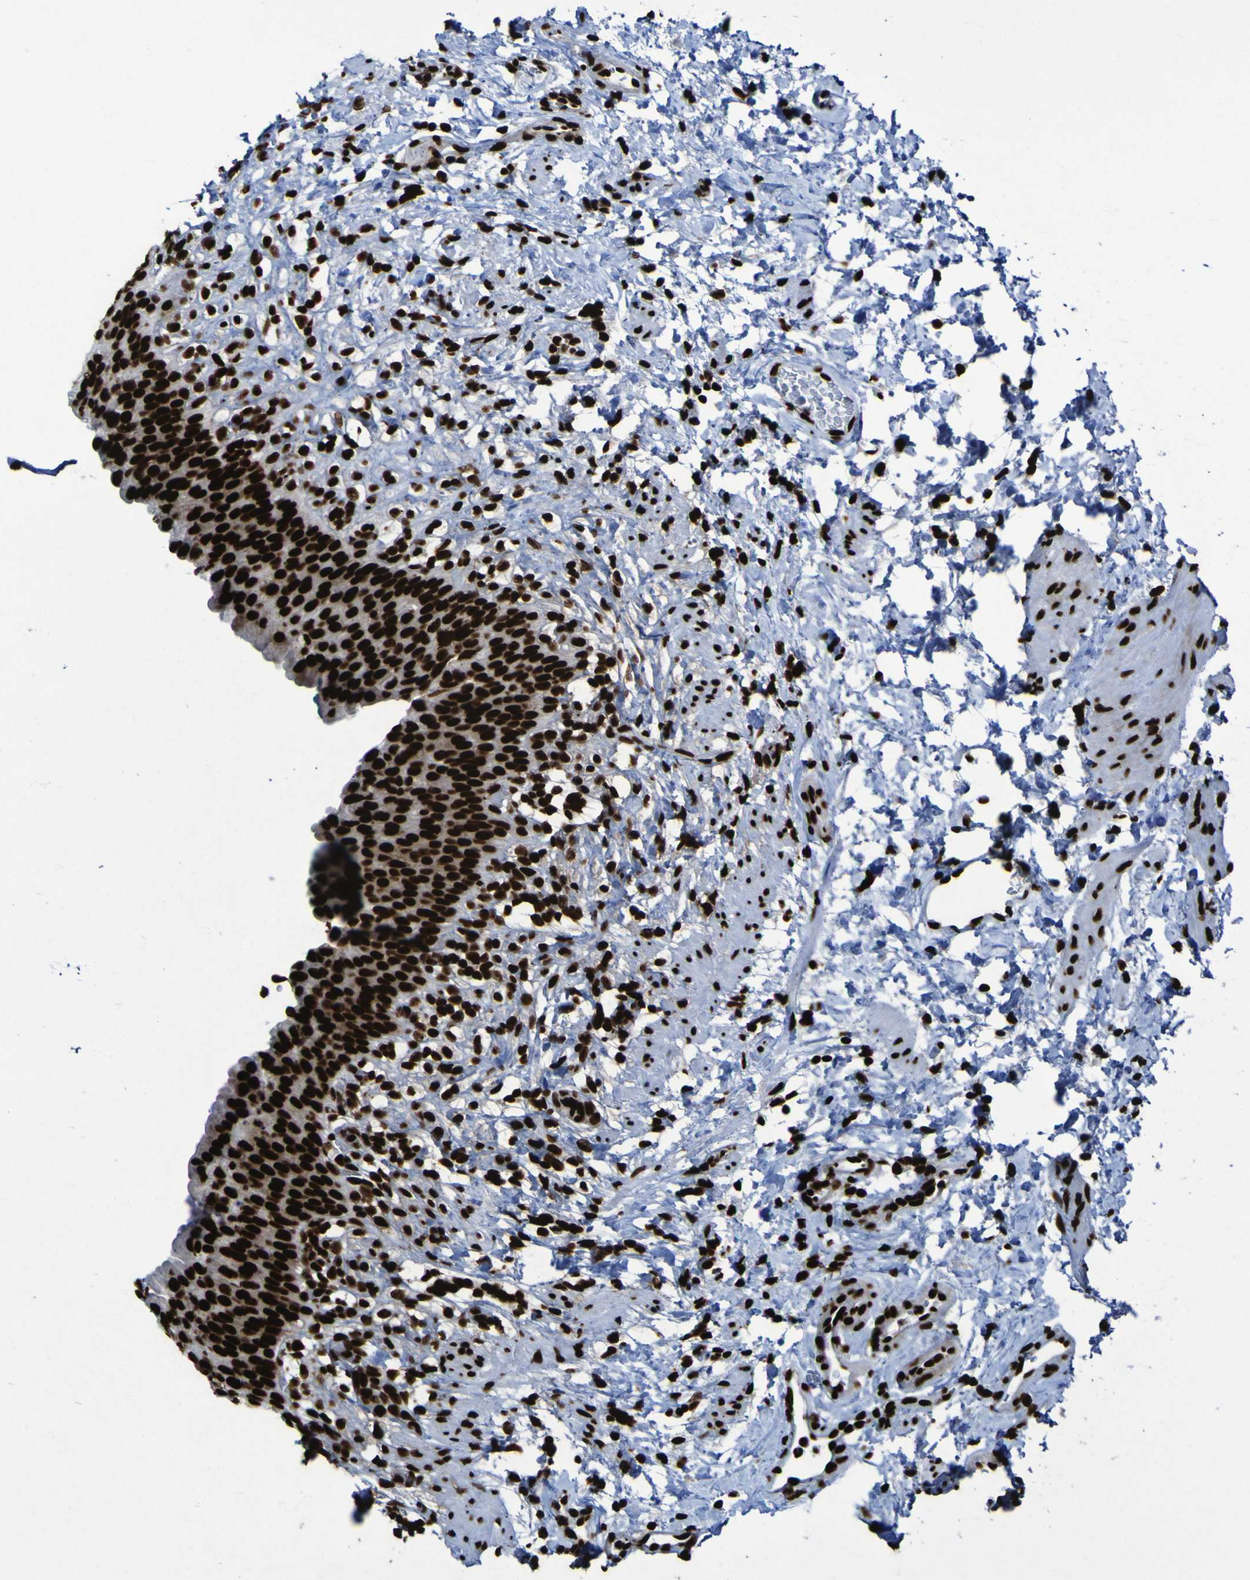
{"staining": {"intensity": "strong", "quantity": ">75%", "location": "nuclear"}, "tissue": "urinary bladder", "cell_type": "Urothelial cells", "image_type": "normal", "snomed": [{"axis": "morphology", "description": "Normal tissue, NOS"}, {"axis": "topography", "description": "Urinary bladder"}], "caption": "Urinary bladder stained with DAB (3,3'-diaminobenzidine) immunohistochemistry shows high levels of strong nuclear expression in approximately >75% of urothelial cells.", "gene": "NPM1", "patient": {"sex": "female", "age": 79}}